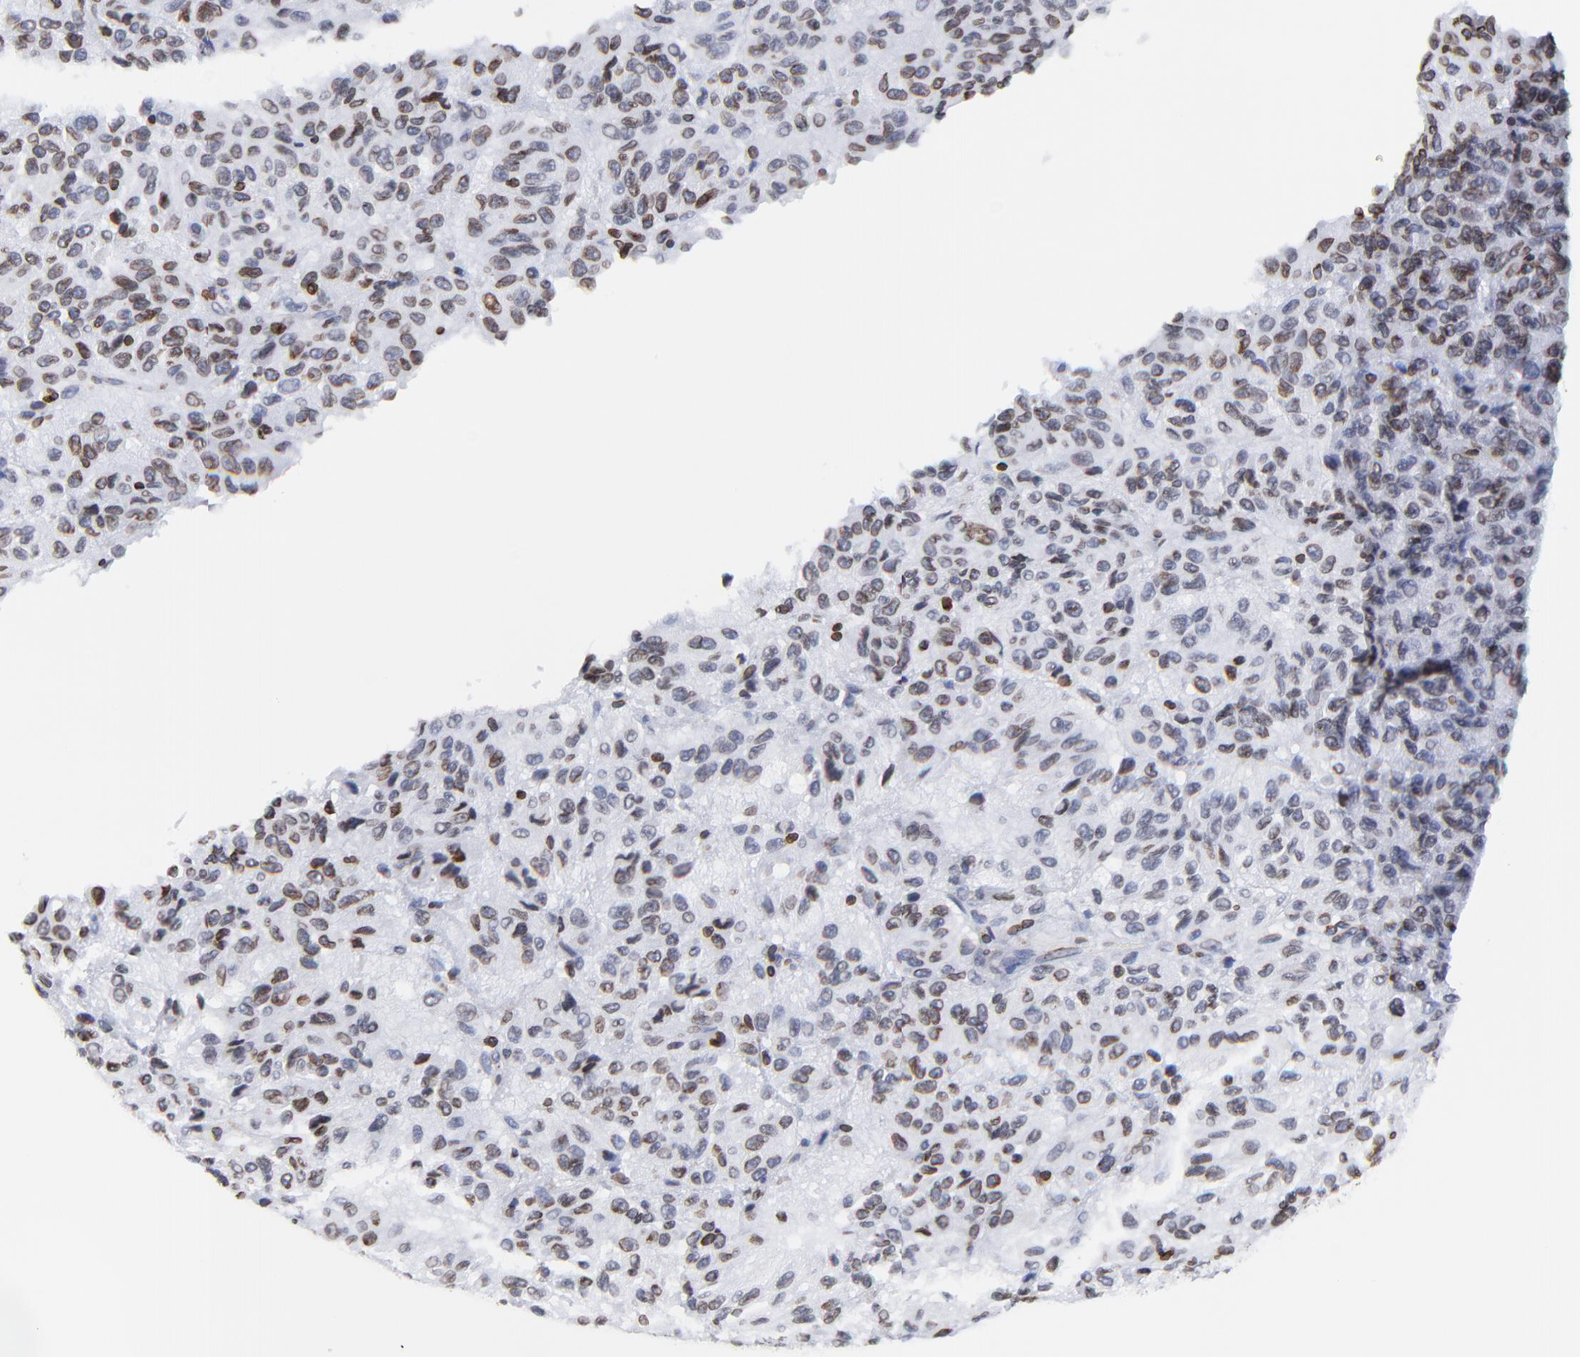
{"staining": {"intensity": "moderate", "quantity": "25%-75%", "location": "cytoplasmic/membranous,nuclear"}, "tissue": "melanoma", "cell_type": "Tumor cells", "image_type": "cancer", "snomed": [{"axis": "morphology", "description": "Malignant melanoma, Metastatic site"}, {"axis": "topography", "description": "Lung"}], "caption": "IHC staining of melanoma, which displays medium levels of moderate cytoplasmic/membranous and nuclear staining in approximately 25%-75% of tumor cells indicating moderate cytoplasmic/membranous and nuclear protein positivity. The staining was performed using DAB (3,3'-diaminobenzidine) (brown) for protein detection and nuclei were counterstained in hematoxylin (blue).", "gene": "THAP7", "patient": {"sex": "male", "age": 64}}